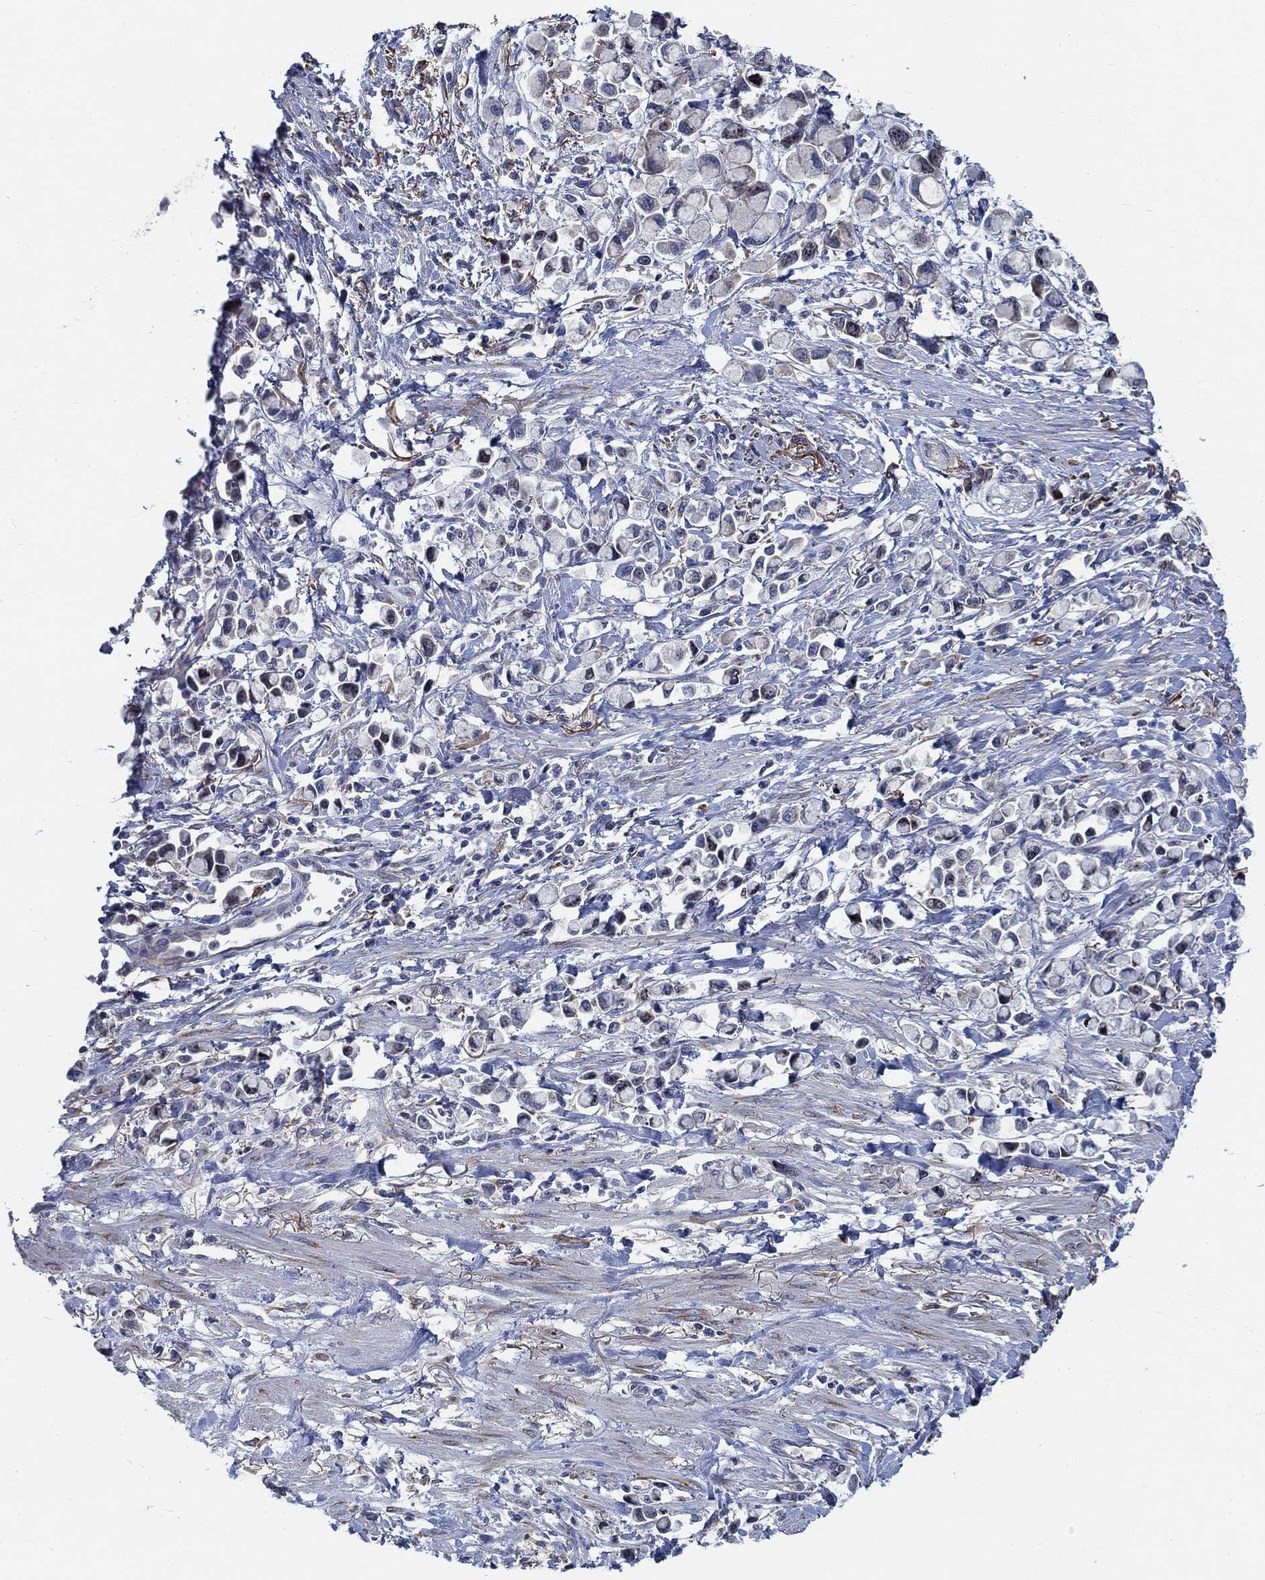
{"staining": {"intensity": "negative", "quantity": "none", "location": "none"}, "tissue": "stomach cancer", "cell_type": "Tumor cells", "image_type": "cancer", "snomed": [{"axis": "morphology", "description": "Adenocarcinoma, NOS"}, {"axis": "topography", "description": "Stomach"}], "caption": "Tumor cells are negative for protein expression in human stomach adenocarcinoma.", "gene": "MMP24", "patient": {"sex": "female", "age": 81}}